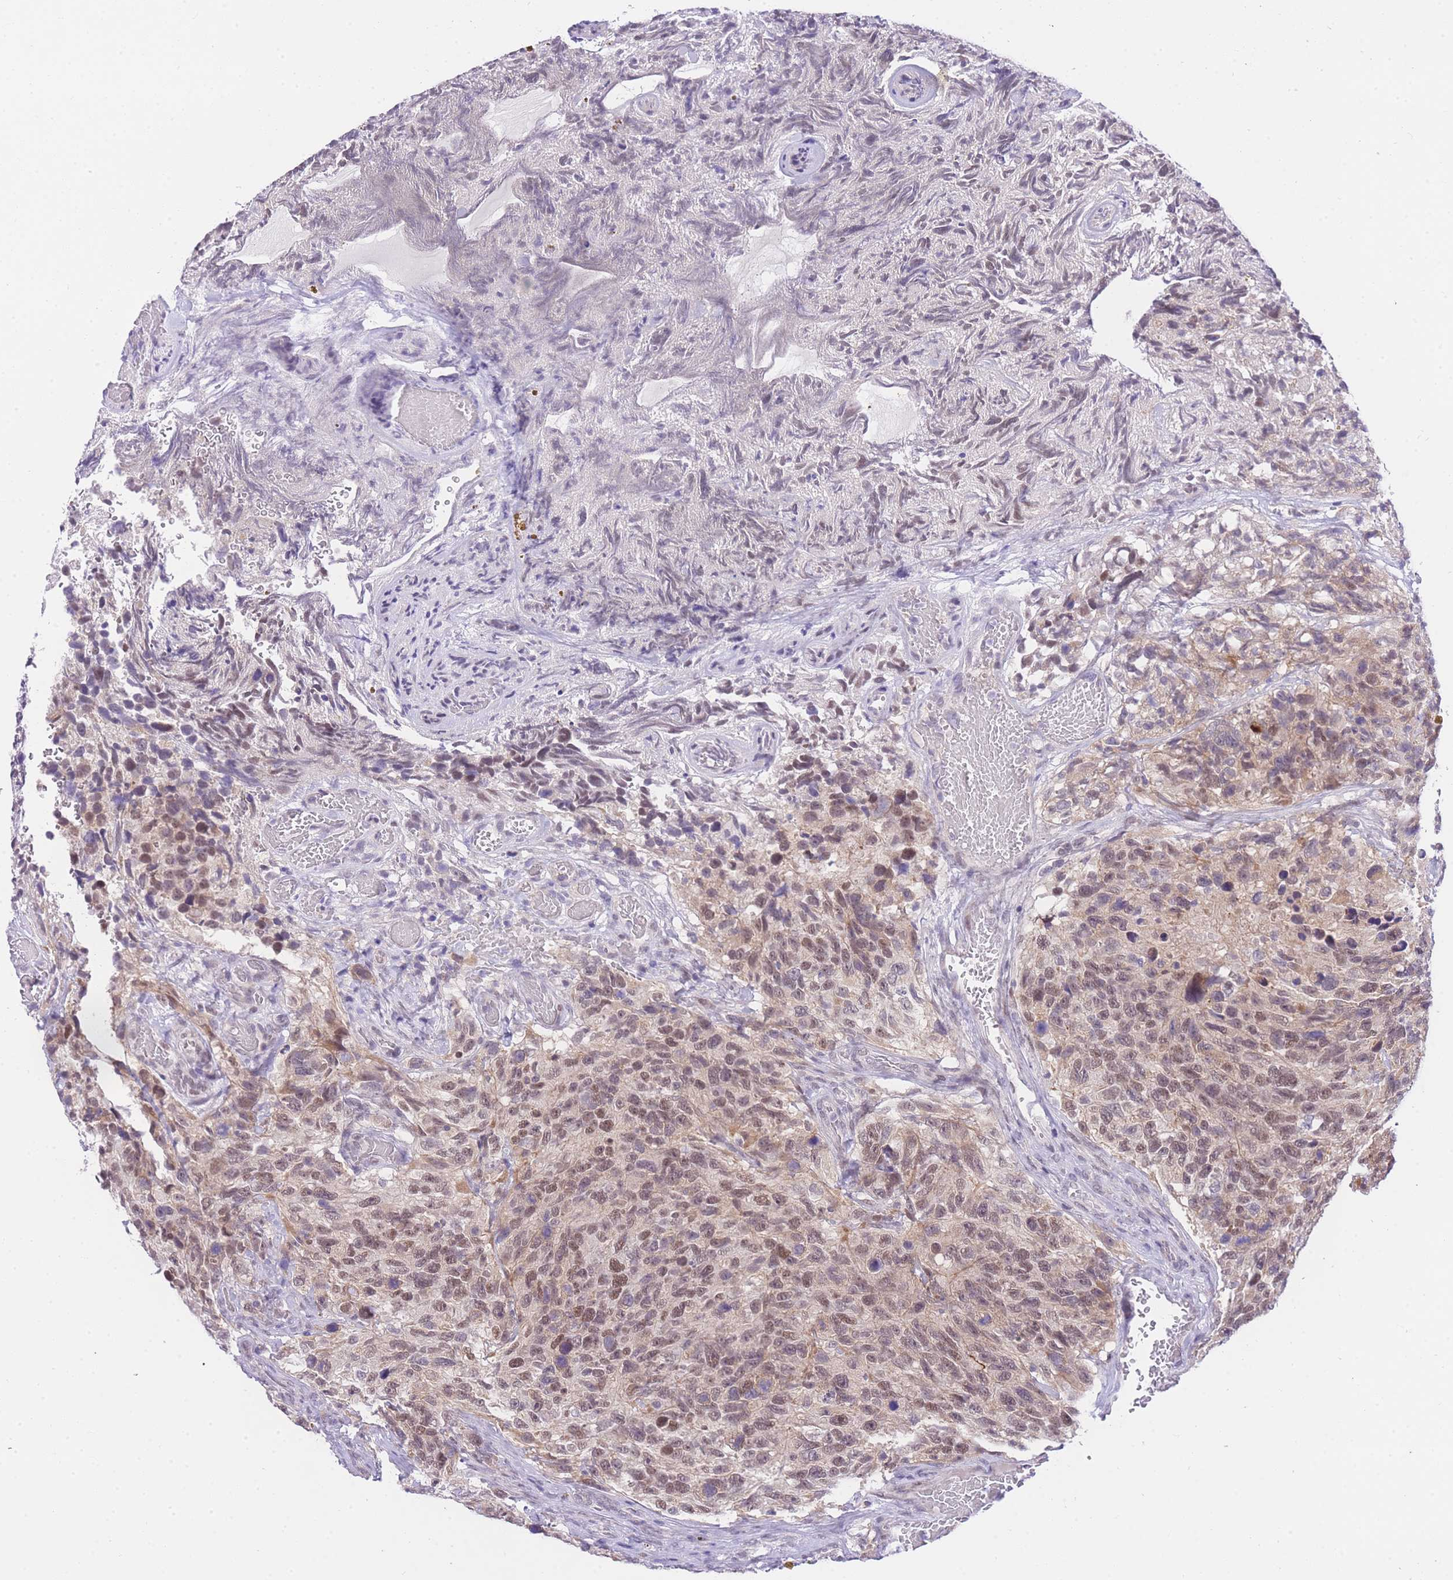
{"staining": {"intensity": "moderate", "quantity": ">75%", "location": "nuclear"}, "tissue": "glioma", "cell_type": "Tumor cells", "image_type": "cancer", "snomed": [{"axis": "morphology", "description": "Glioma, malignant, High grade"}, {"axis": "topography", "description": "Brain"}], "caption": "Immunohistochemistry photomicrograph of neoplastic tissue: glioma stained using immunohistochemistry exhibits medium levels of moderate protein expression localized specifically in the nuclear of tumor cells, appearing as a nuclear brown color.", "gene": "UBXN7", "patient": {"sex": "male", "age": 69}}